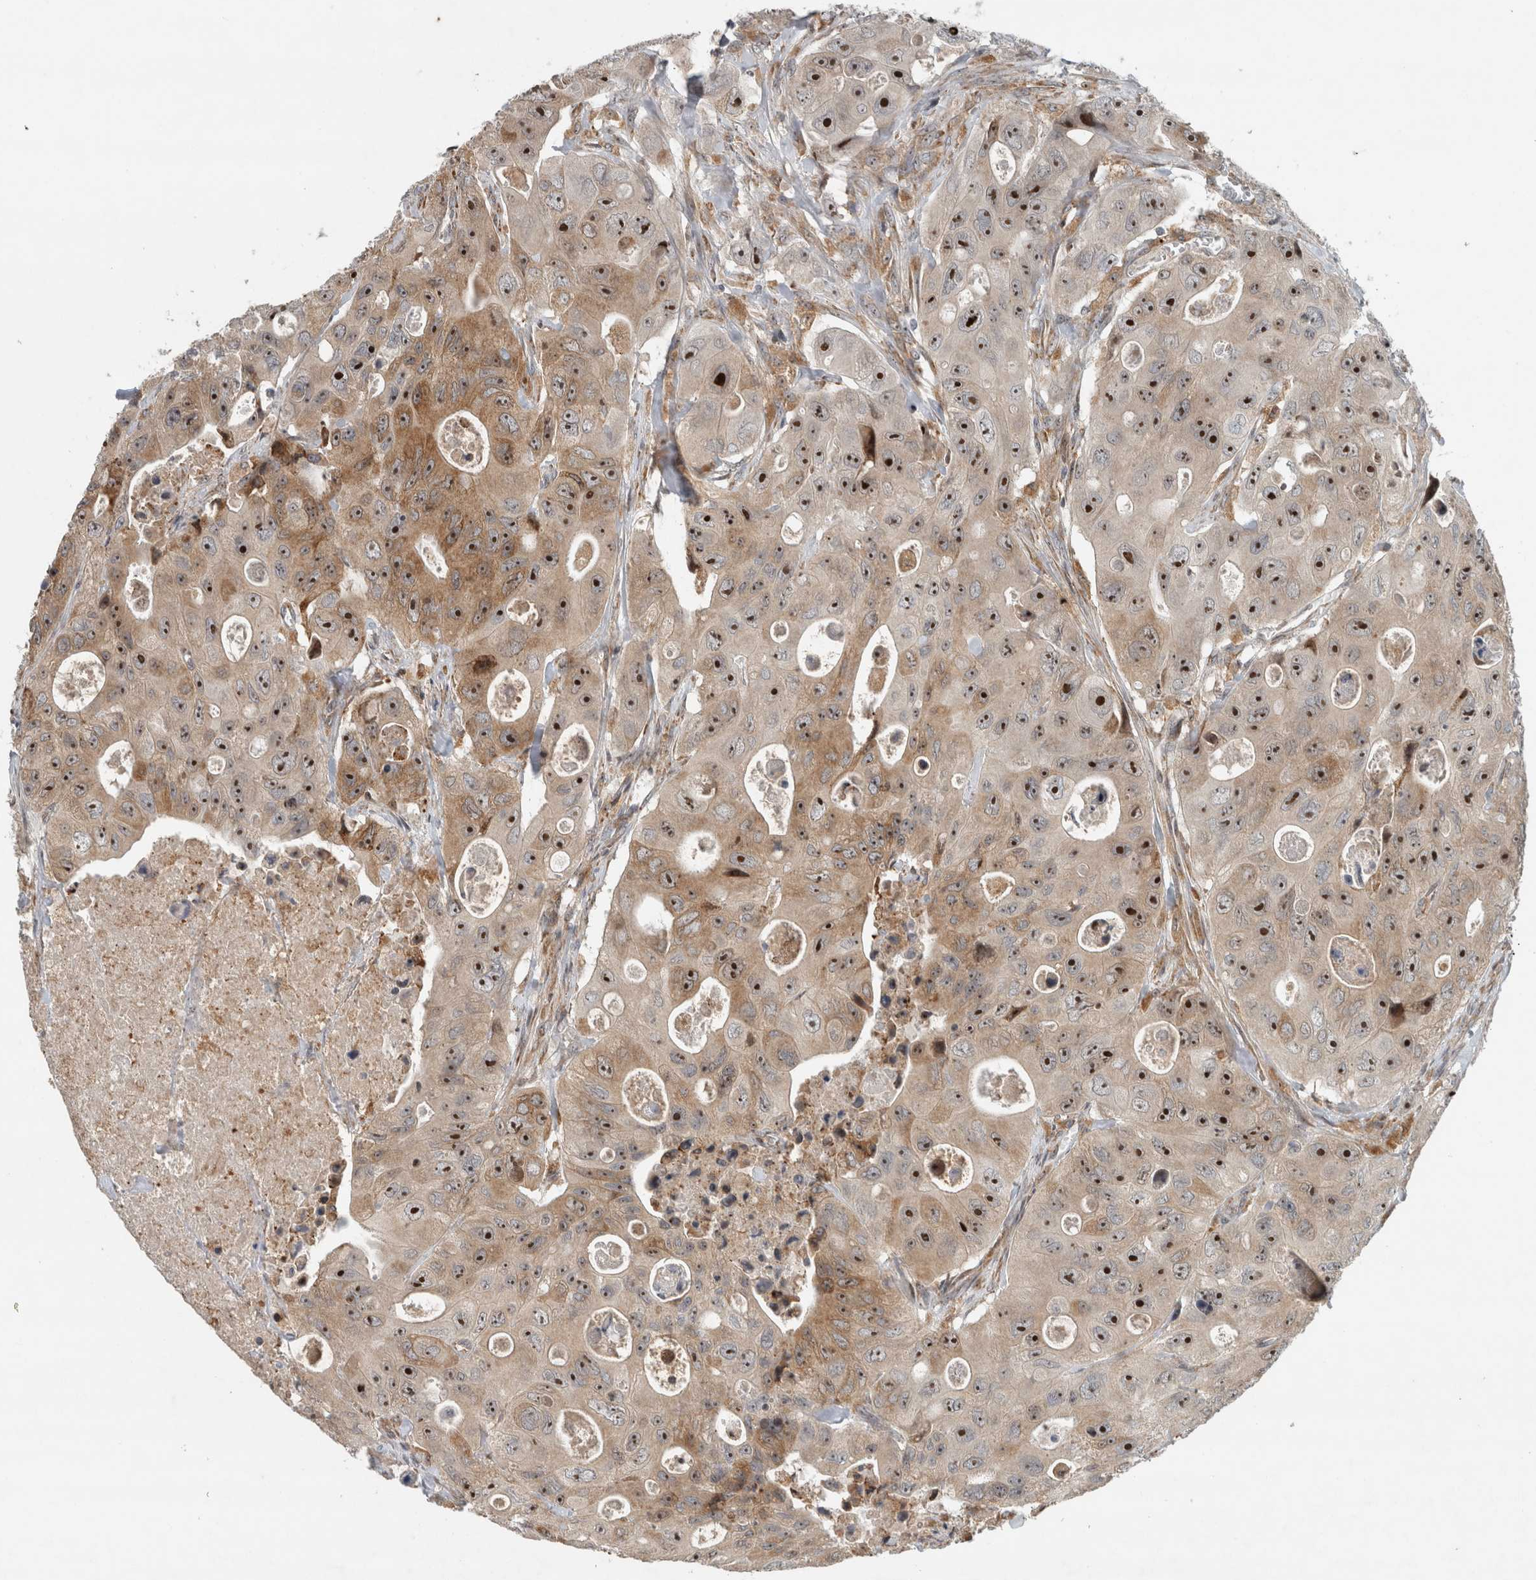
{"staining": {"intensity": "strong", "quantity": ">75%", "location": "cytoplasmic/membranous,nuclear"}, "tissue": "colorectal cancer", "cell_type": "Tumor cells", "image_type": "cancer", "snomed": [{"axis": "morphology", "description": "Adenocarcinoma, NOS"}, {"axis": "topography", "description": "Colon"}], "caption": "High-power microscopy captured an immunohistochemistry (IHC) image of colorectal cancer, revealing strong cytoplasmic/membranous and nuclear positivity in about >75% of tumor cells.", "gene": "GPR137B", "patient": {"sex": "female", "age": 46}}